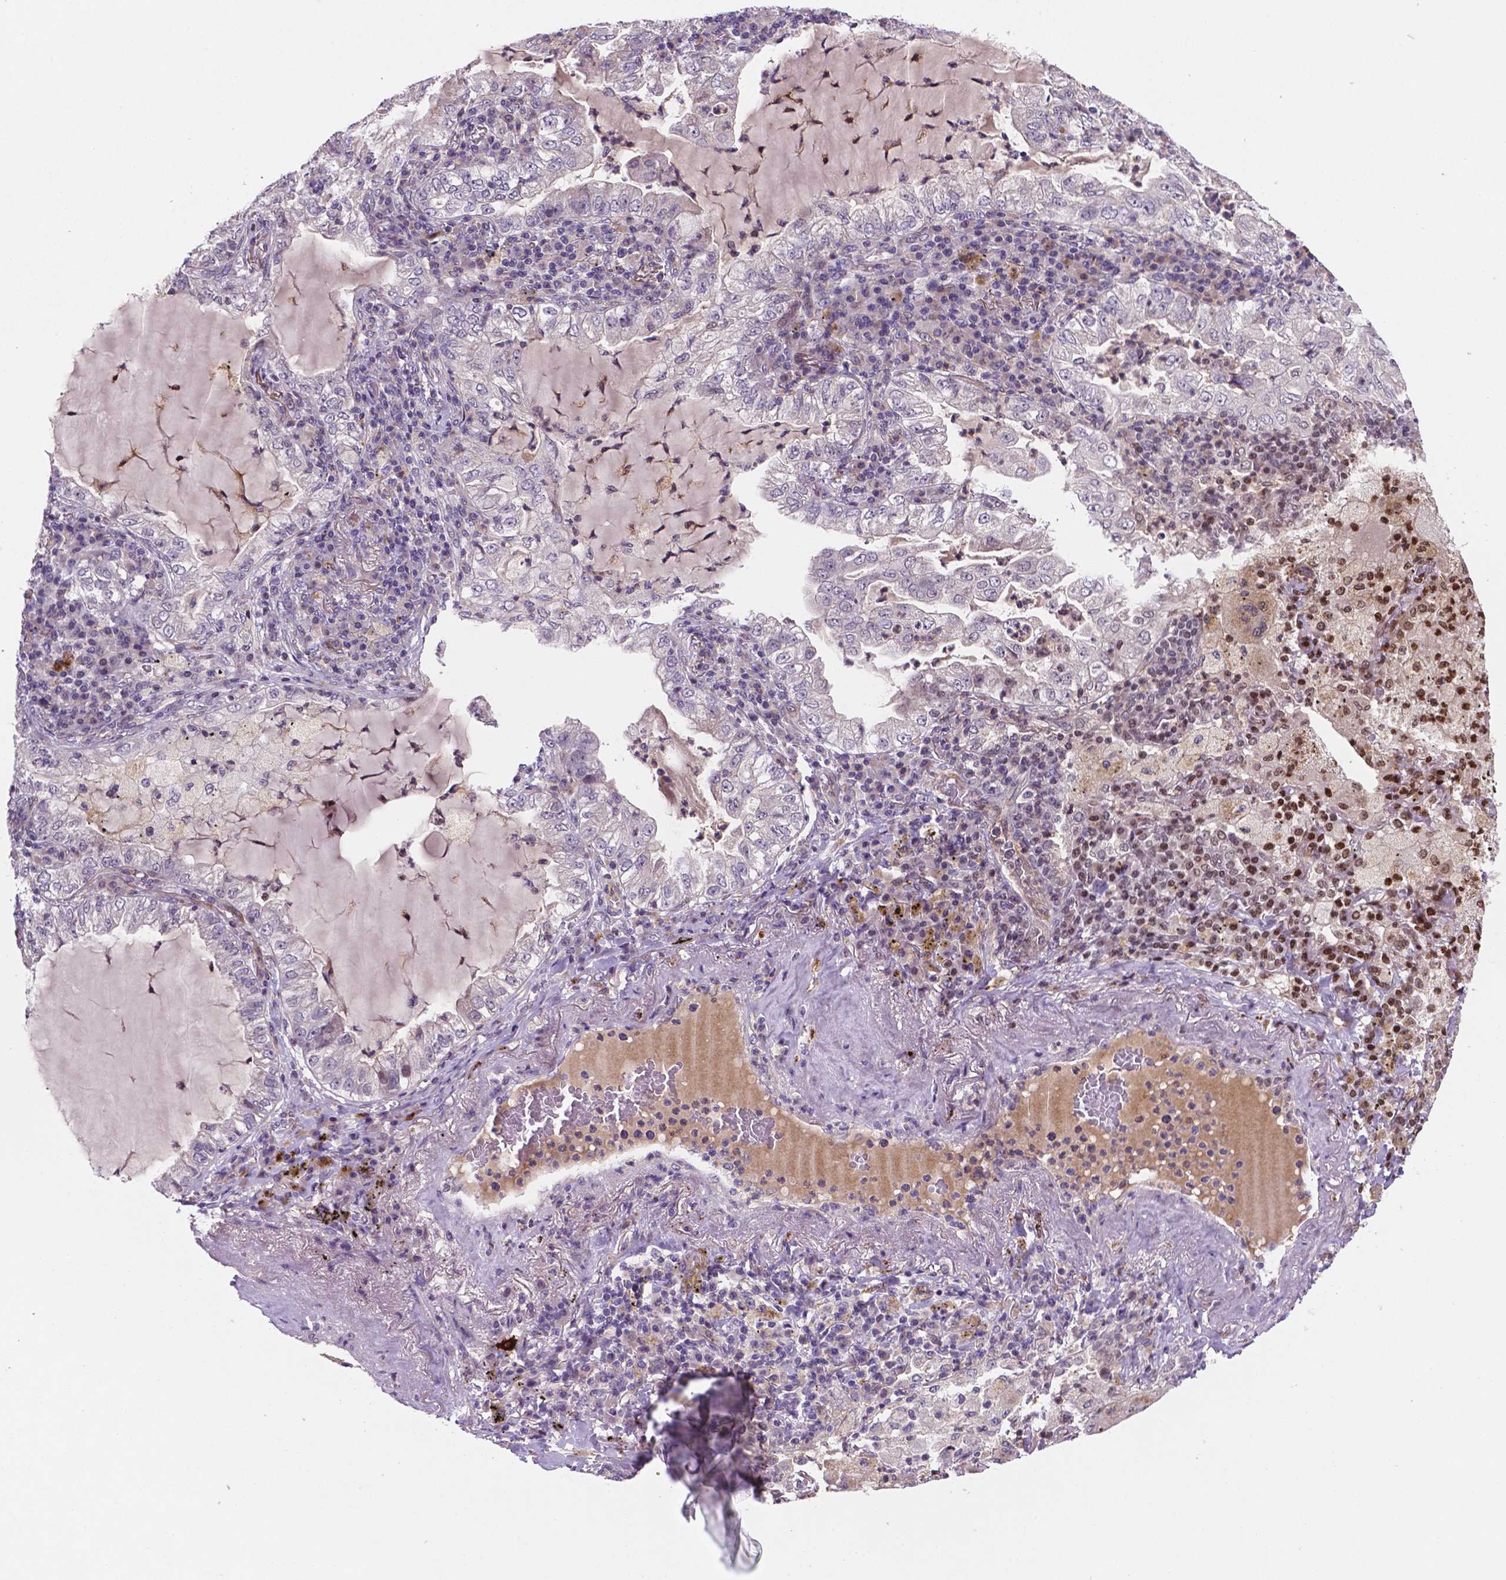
{"staining": {"intensity": "negative", "quantity": "none", "location": "none"}, "tissue": "lung cancer", "cell_type": "Tumor cells", "image_type": "cancer", "snomed": [{"axis": "morphology", "description": "Adenocarcinoma, NOS"}, {"axis": "topography", "description": "Lung"}], "caption": "Tumor cells are negative for brown protein staining in lung adenocarcinoma. (DAB (3,3'-diaminobenzidine) immunohistochemistry visualized using brightfield microscopy, high magnification).", "gene": "TM4SF20", "patient": {"sex": "female", "age": 73}}